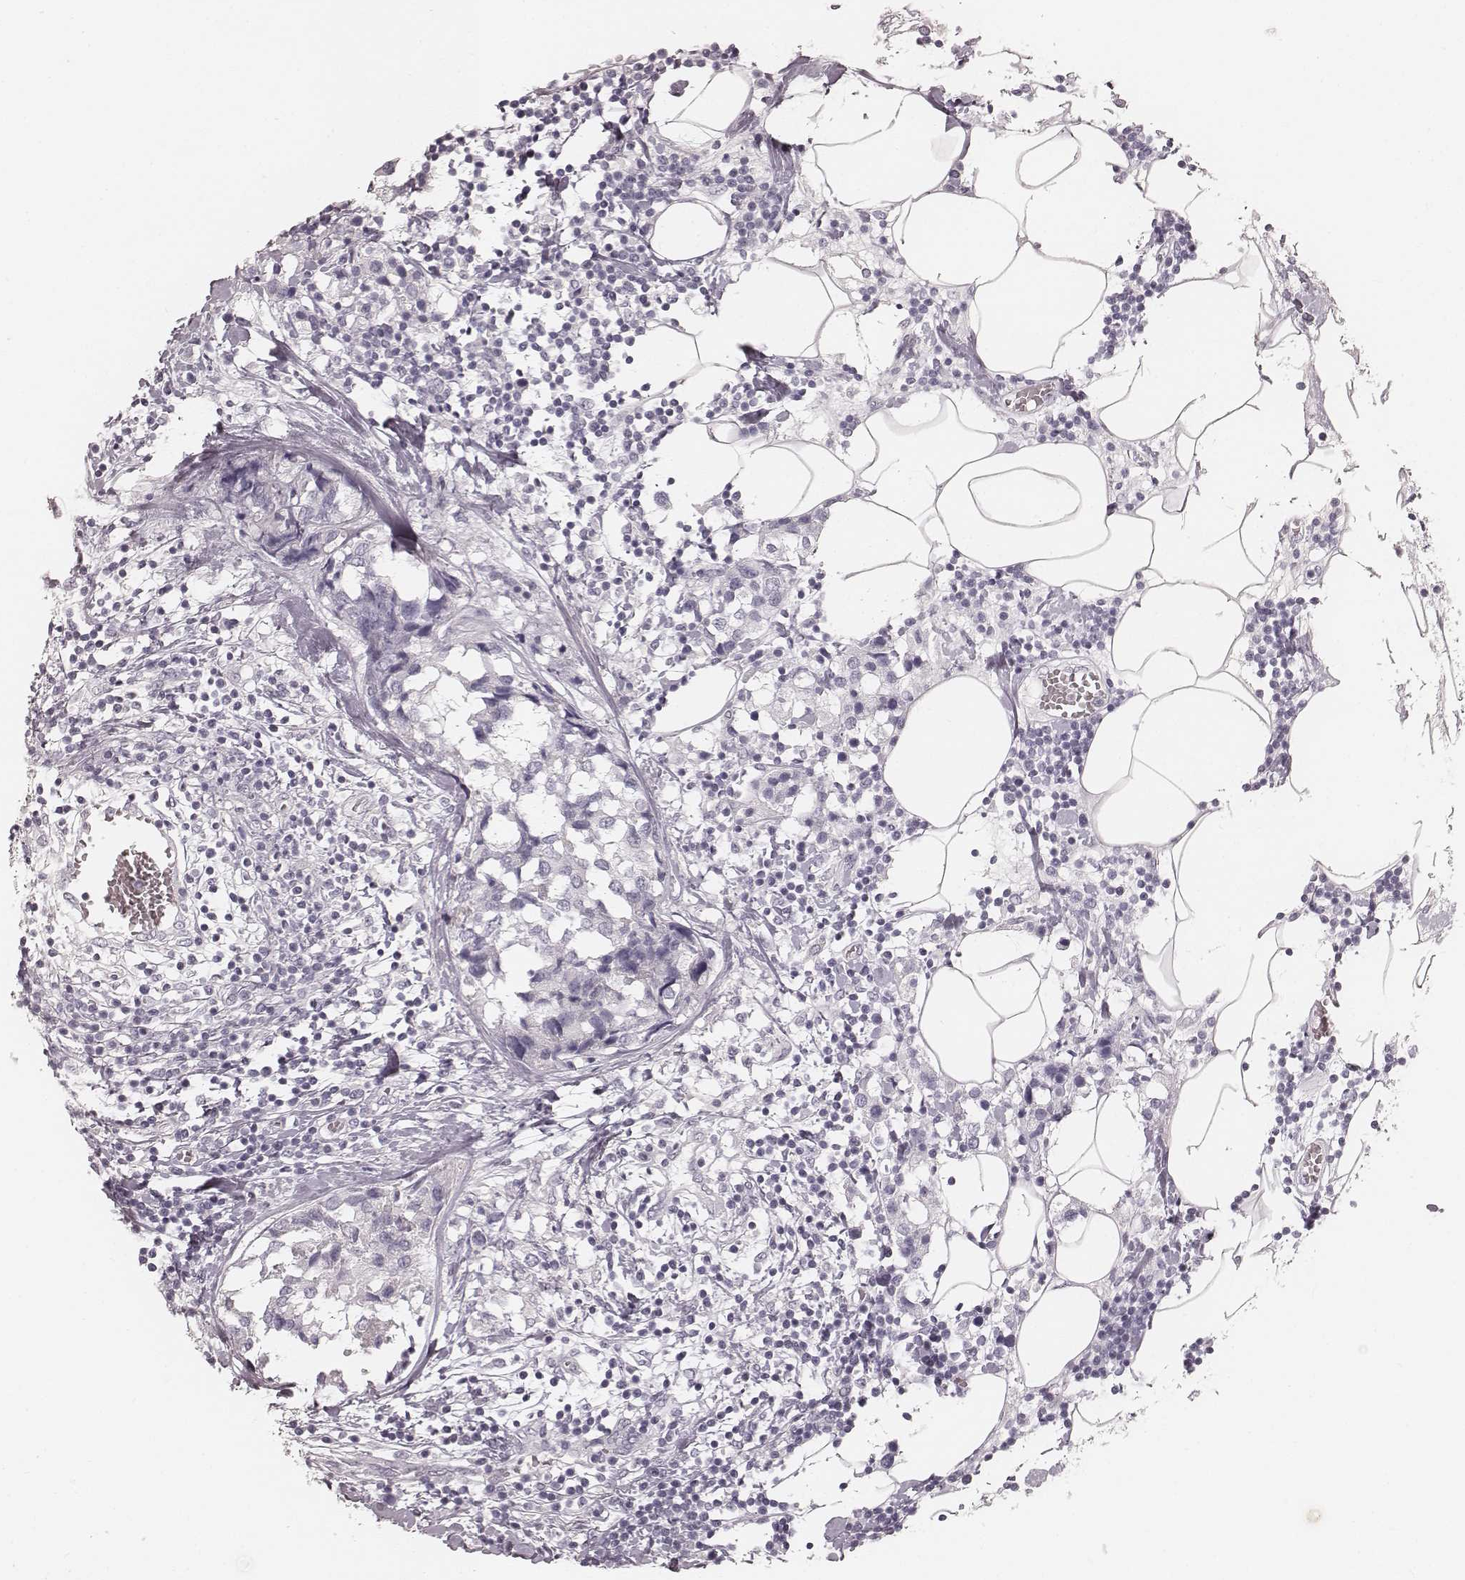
{"staining": {"intensity": "negative", "quantity": "none", "location": "none"}, "tissue": "breast cancer", "cell_type": "Tumor cells", "image_type": "cancer", "snomed": [{"axis": "morphology", "description": "Lobular carcinoma"}, {"axis": "topography", "description": "Breast"}], "caption": "The micrograph displays no staining of tumor cells in breast cancer (lobular carcinoma).", "gene": "KRT26", "patient": {"sex": "female", "age": 59}}